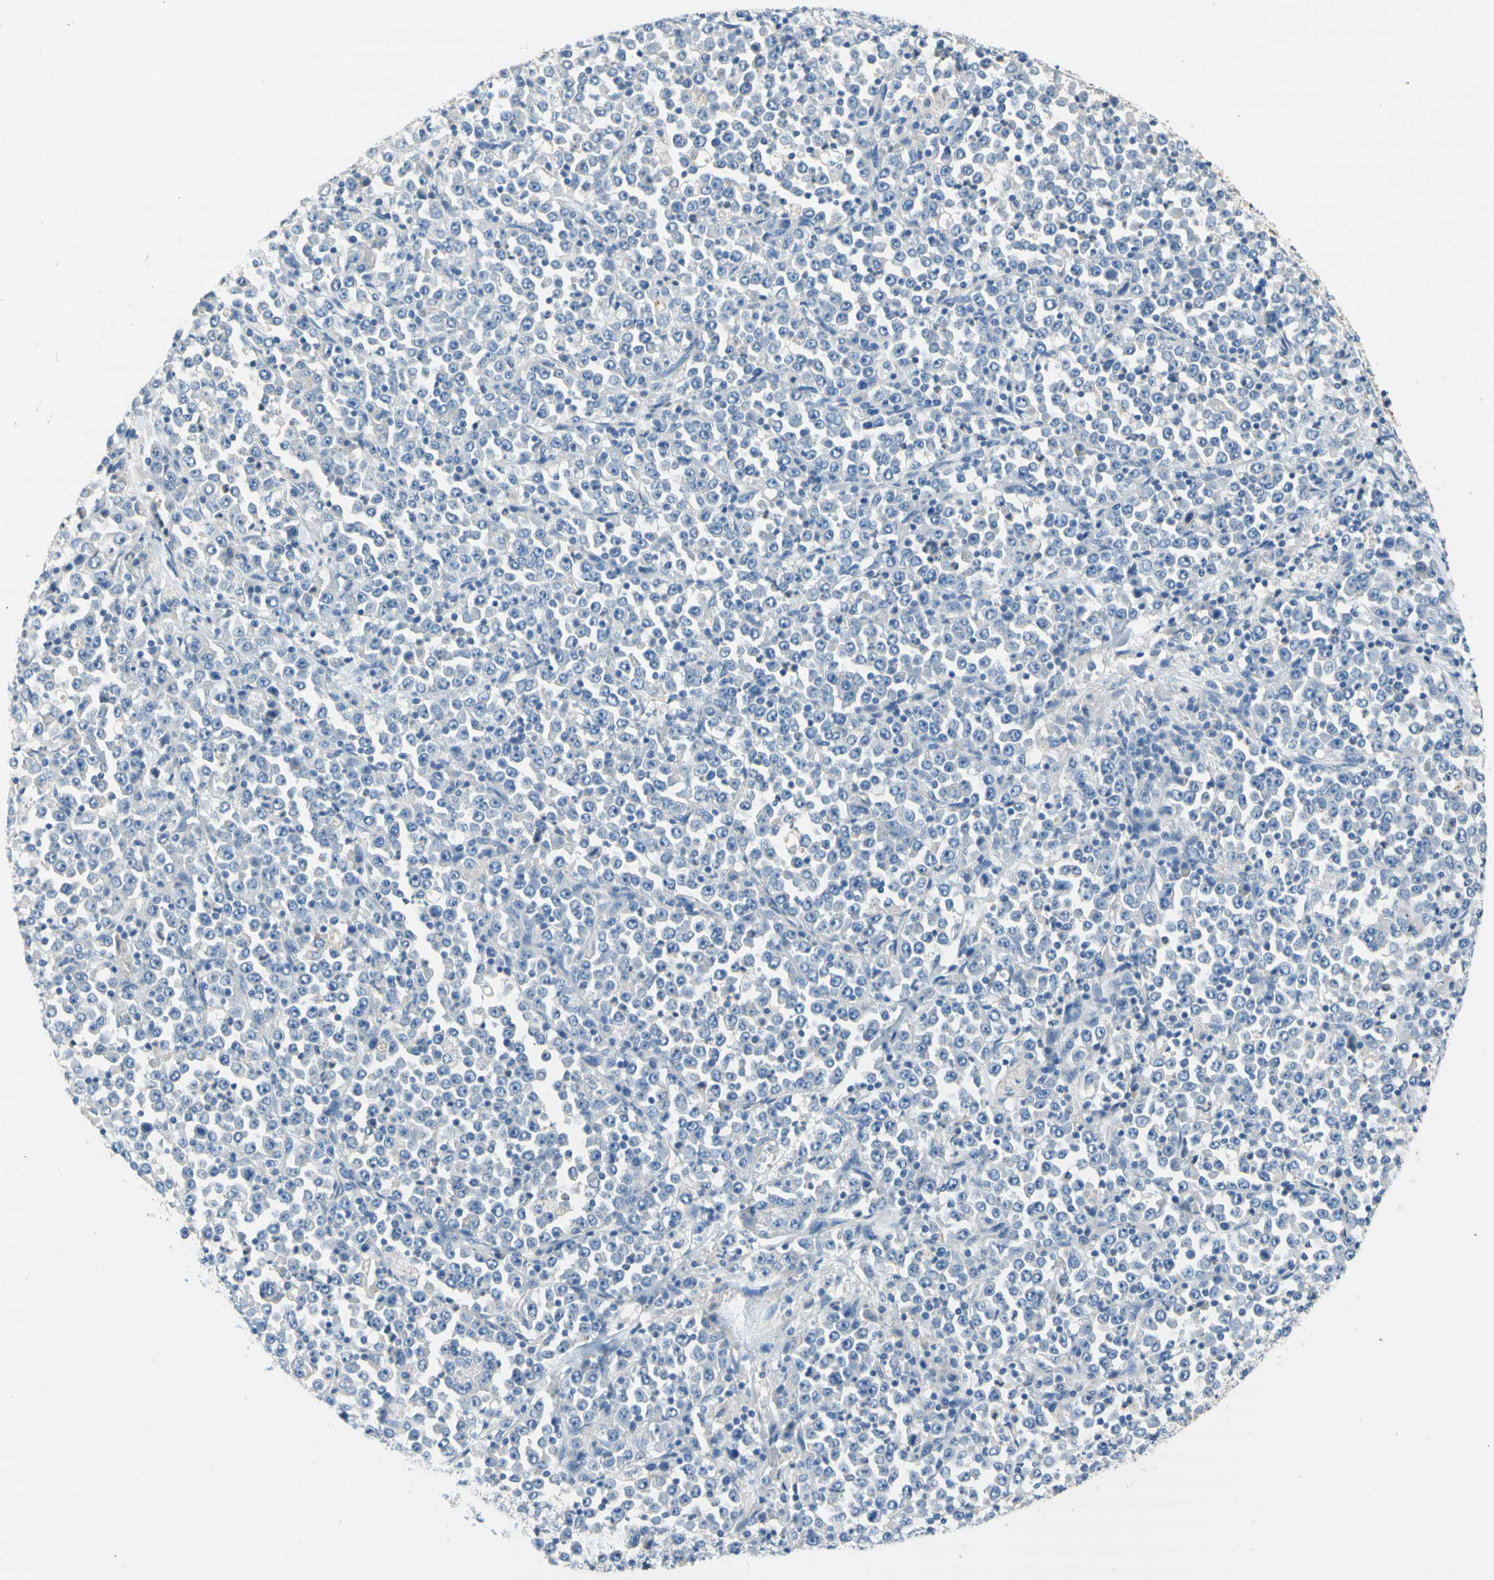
{"staining": {"intensity": "negative", "quantity": "none", "location": "none"}, "tissue": "stomach cancer", "cell_type": "Tumor cells", "image_type": "cancer", "snomed": [{"axis": "morphology", "description": "Normal tissue, NOS"}, {"axis": "morphology", "description": "Adenocarcinoma, NOS"}, {"axis": "topography", "description": "Stomach, upper"}, {"axis": "topography", "description": "Stomach"}], "caption": "Protein analysis of stomach cancer (adenocarcinoma) shows no significant expression in tumor cells. (Immunohistochemistry, brightfield microscopy, high magnification).", "gene": "F3", "patient": {"sex": "male", "age": 59}}